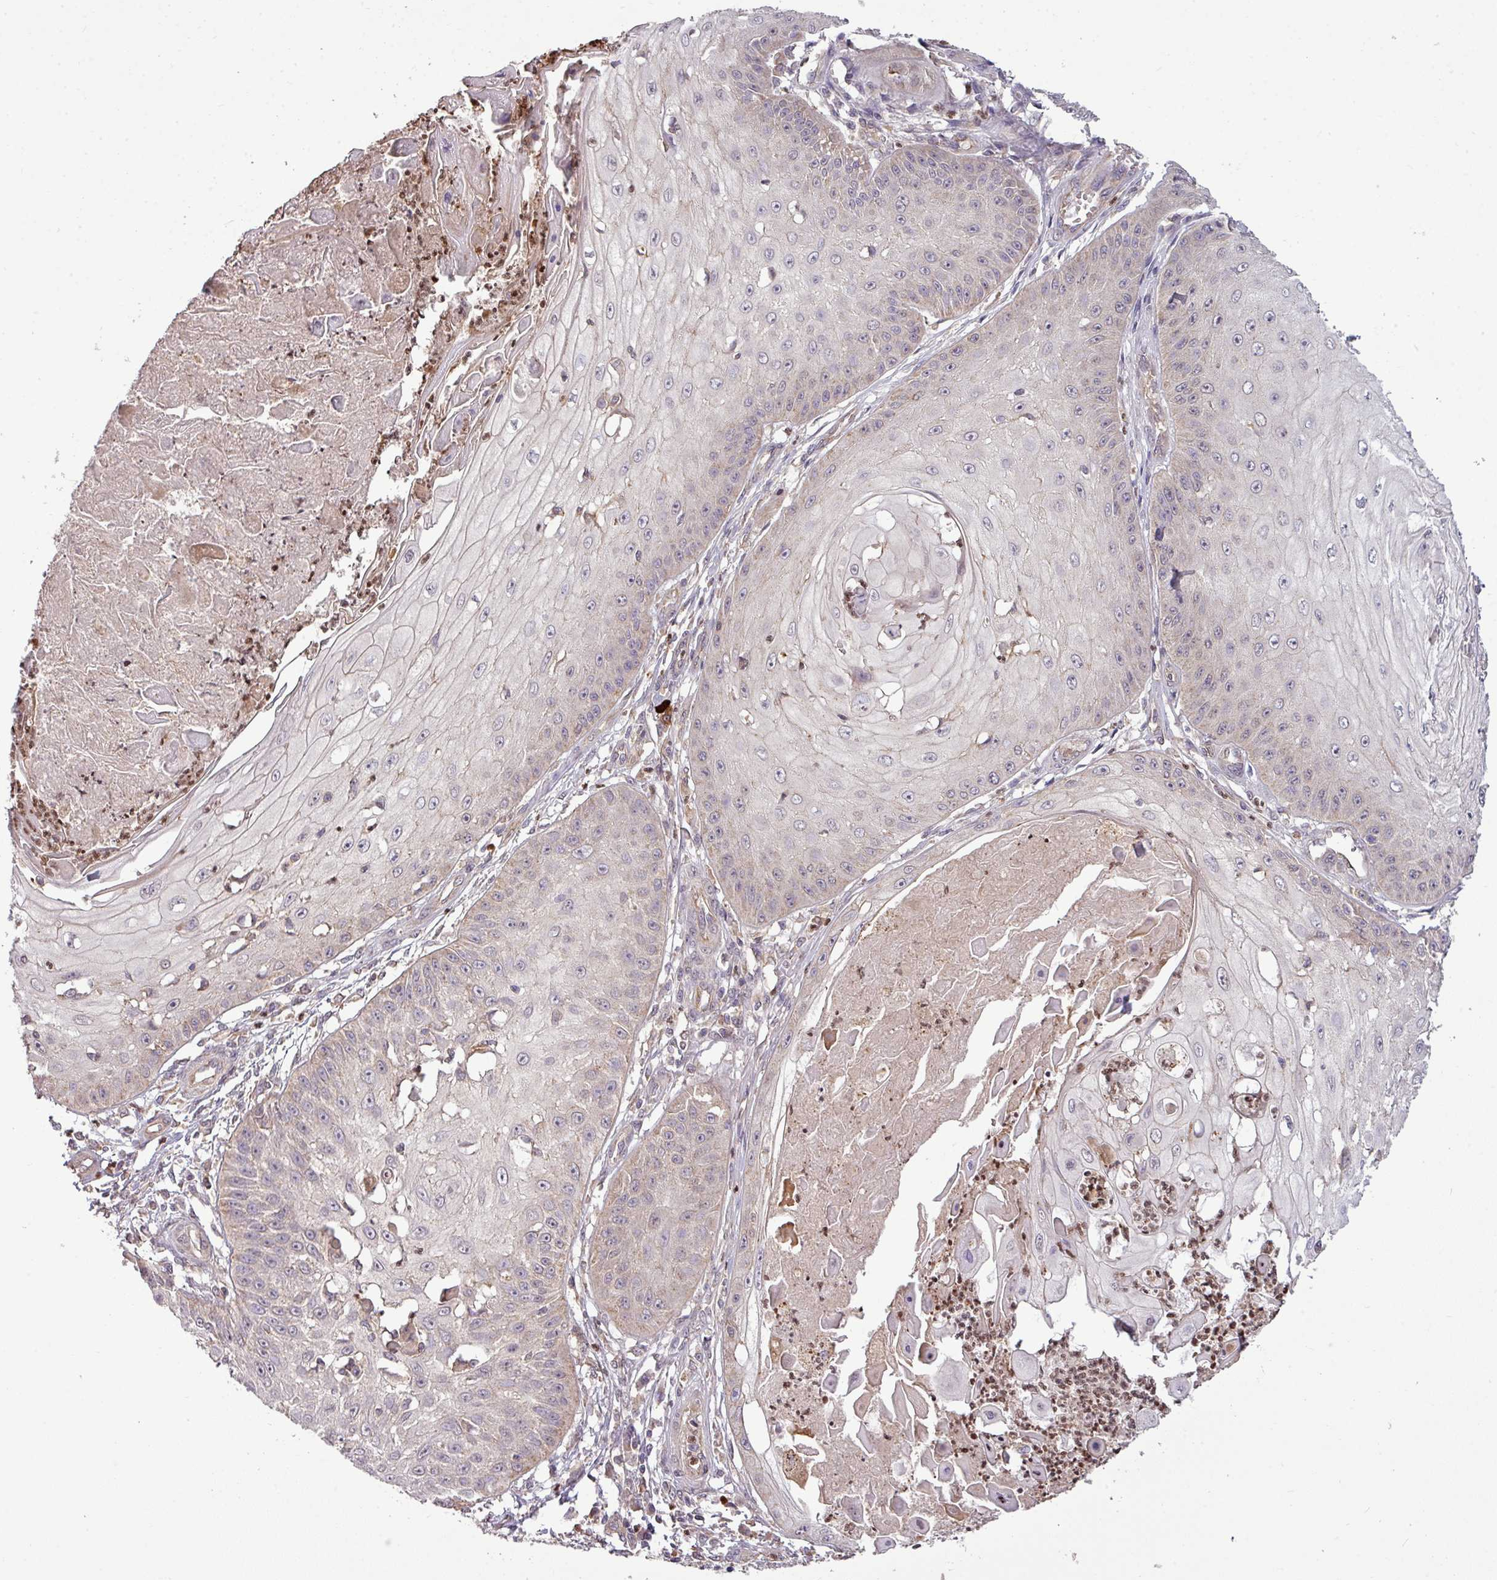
{"staining": {"intensity": "negative", "quantity": "none", "location": "none"}, "tissue": "skin cancer", "cell_type": "Tumor cells", "image_type": "cancer", "snomed": [{"axis": "morphology", "description": "Squamous cell carcinoma, NOS"}, {"axis": "topography", "description": "Skin"}], "caption": "An image of human skin cancer is negative for staining in tumor cells.", "gene": "PAPLN", "patient": {"sex": "male", "age": 70}}